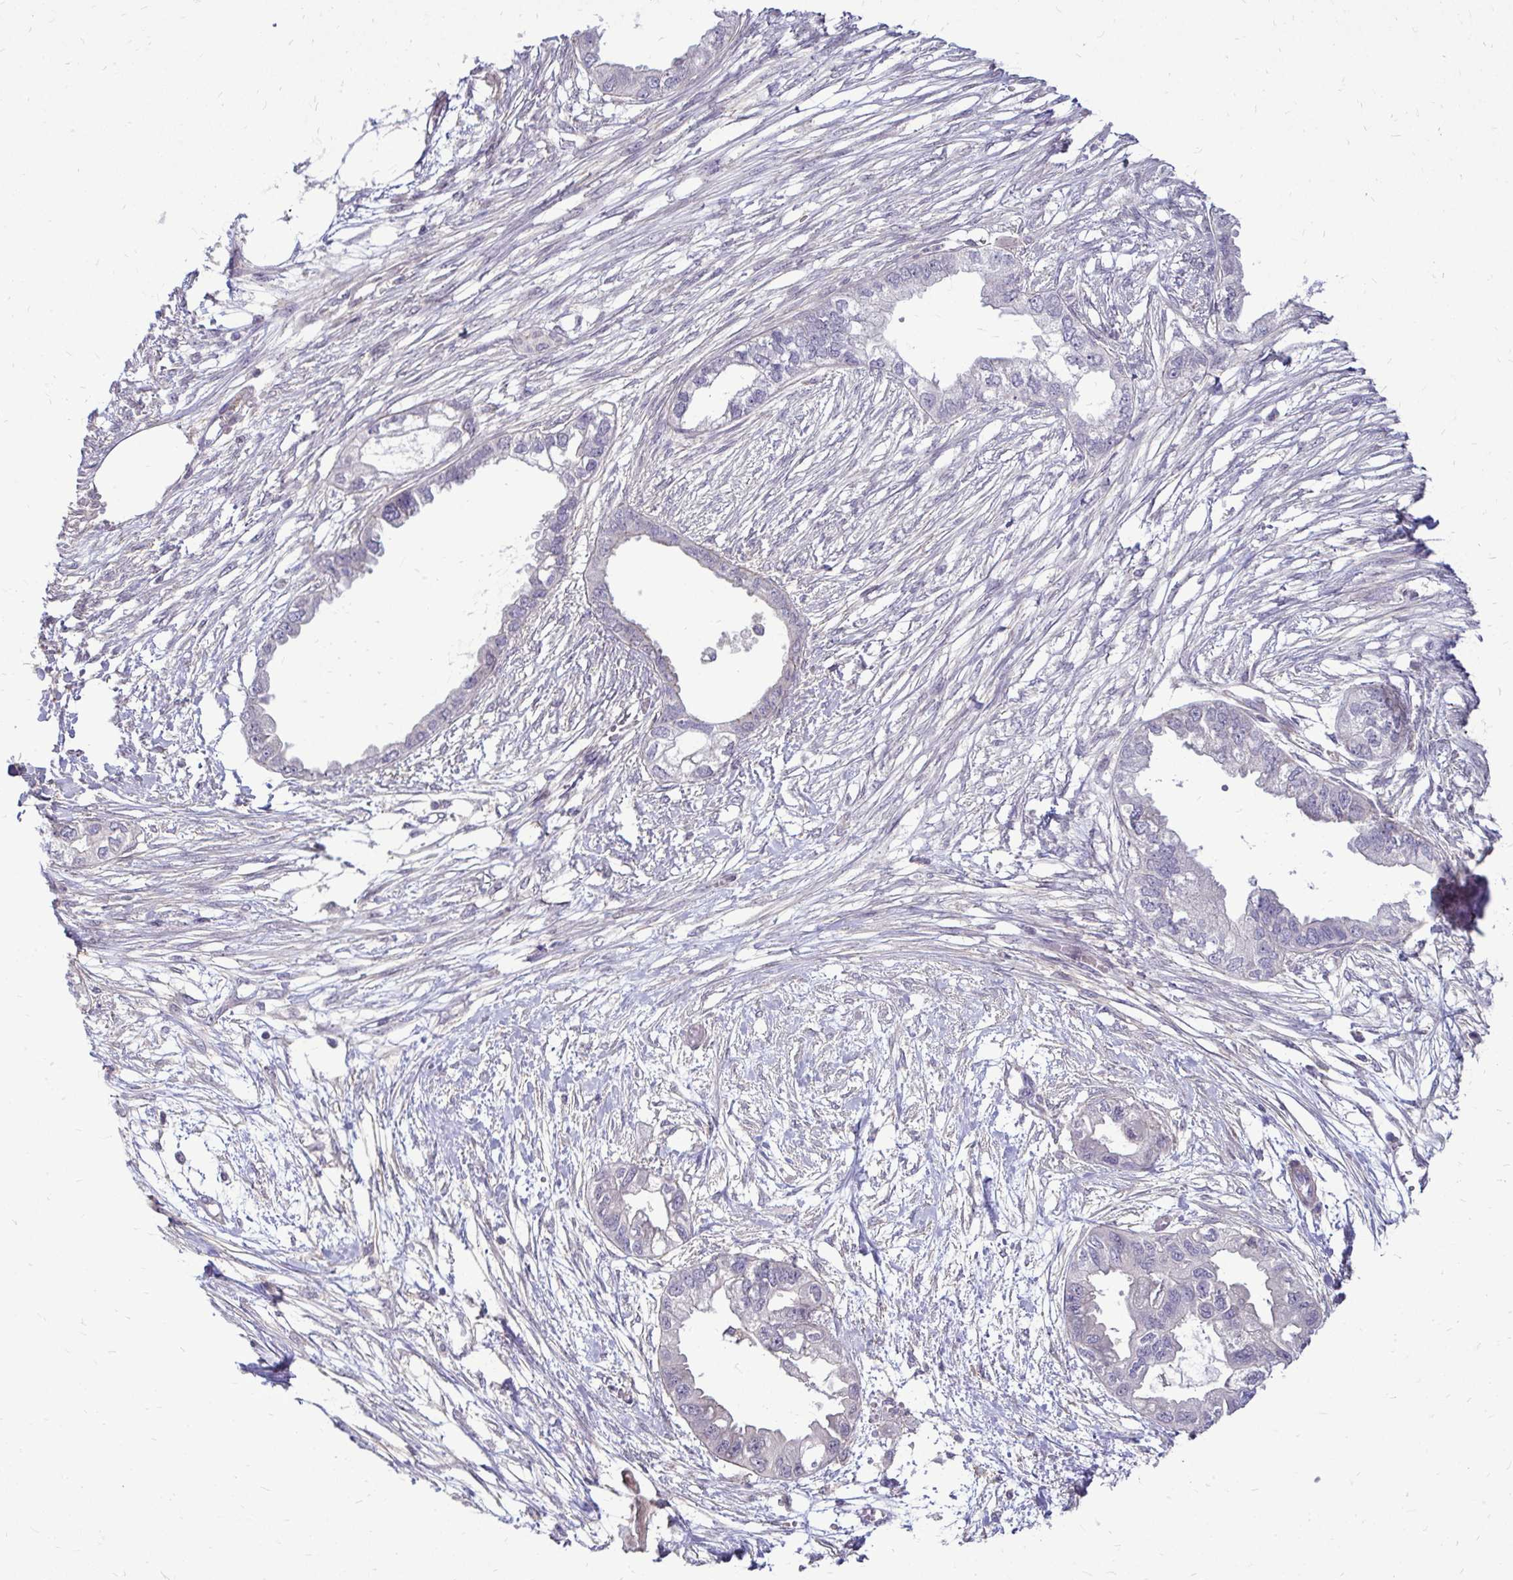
{"staining": {"intensity": "negative", "quantity": "none", "location": "none"}, "tissue": "endometrial cancer", "cell_type": "Tumor cells", "image_type": "cancer", "snomed": [{"axis": "morphology", "description": "Adenocarcinoma, NOS"}, {"axis": "morphology", "description": "Adenocarcinoma, metastatic, NOS"}, {"axis": "topography", "description": "Adipose tissue"}, {"axis": "topography", "description": "Endometrium"}], "caption": "Tumor cells show no significant protein staining in endometrial cancer.", "gene": "TRIP6", "patient": {"sex": "female", "age": 67}}